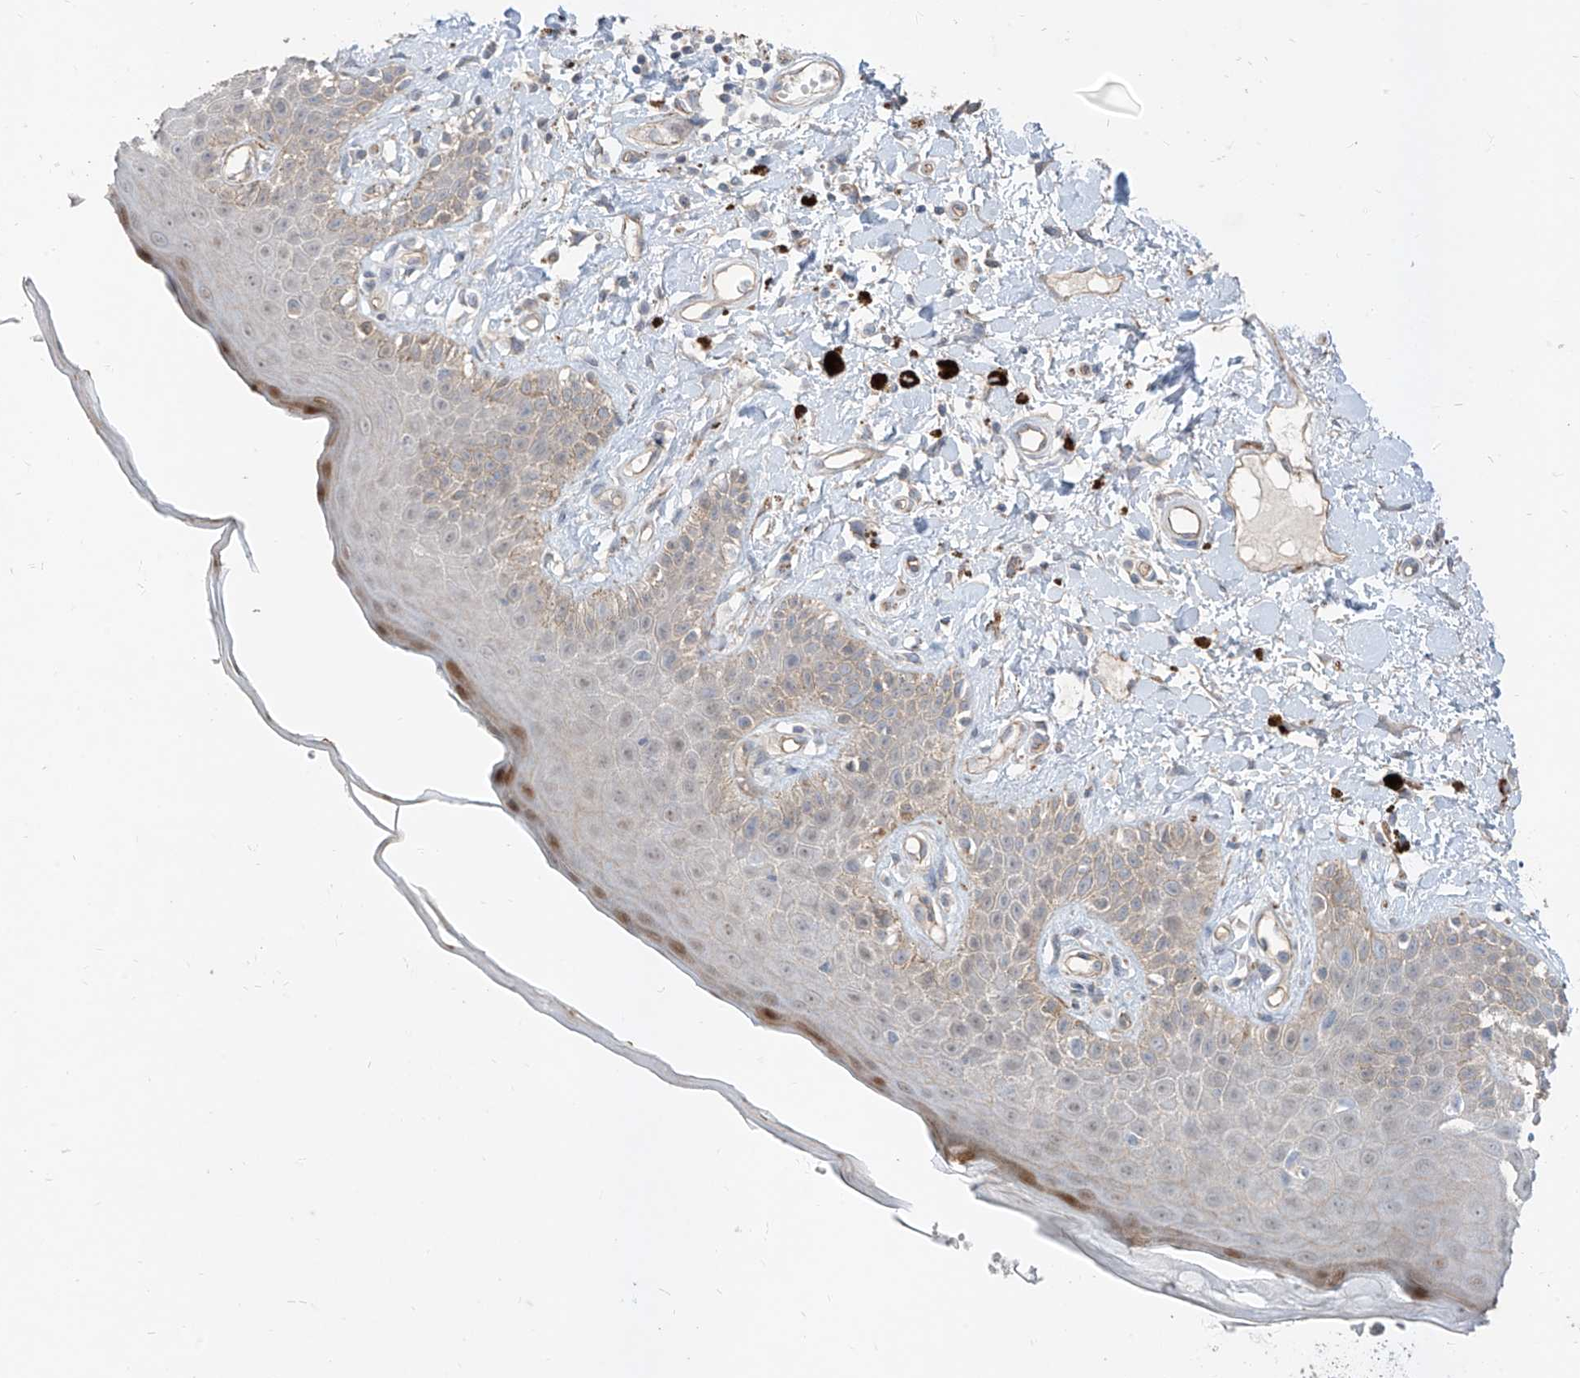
{"staining": {"intensity": "moderate", "quantity": "<25%", "location": "cytoplasmic/membranous"}, "tissue": "skin", "cell_type": "Epidermal cells", "image_type": "normal", "snomed": [{"axis": "morphology", "description": "Normal tissue, NOS"}, {"axis": "topography", "description": "Anal"}], "caption": "Immunohistochemistry (DAB (3,3'-diaminobenzidine)) staining of unremarkable human skin demonstrates moderate cytoplasmic/membranous protein expression in about <25% of epidermal cells.", "gene": "EPHX4", "patient": {"sex": "female", "age": 78}}